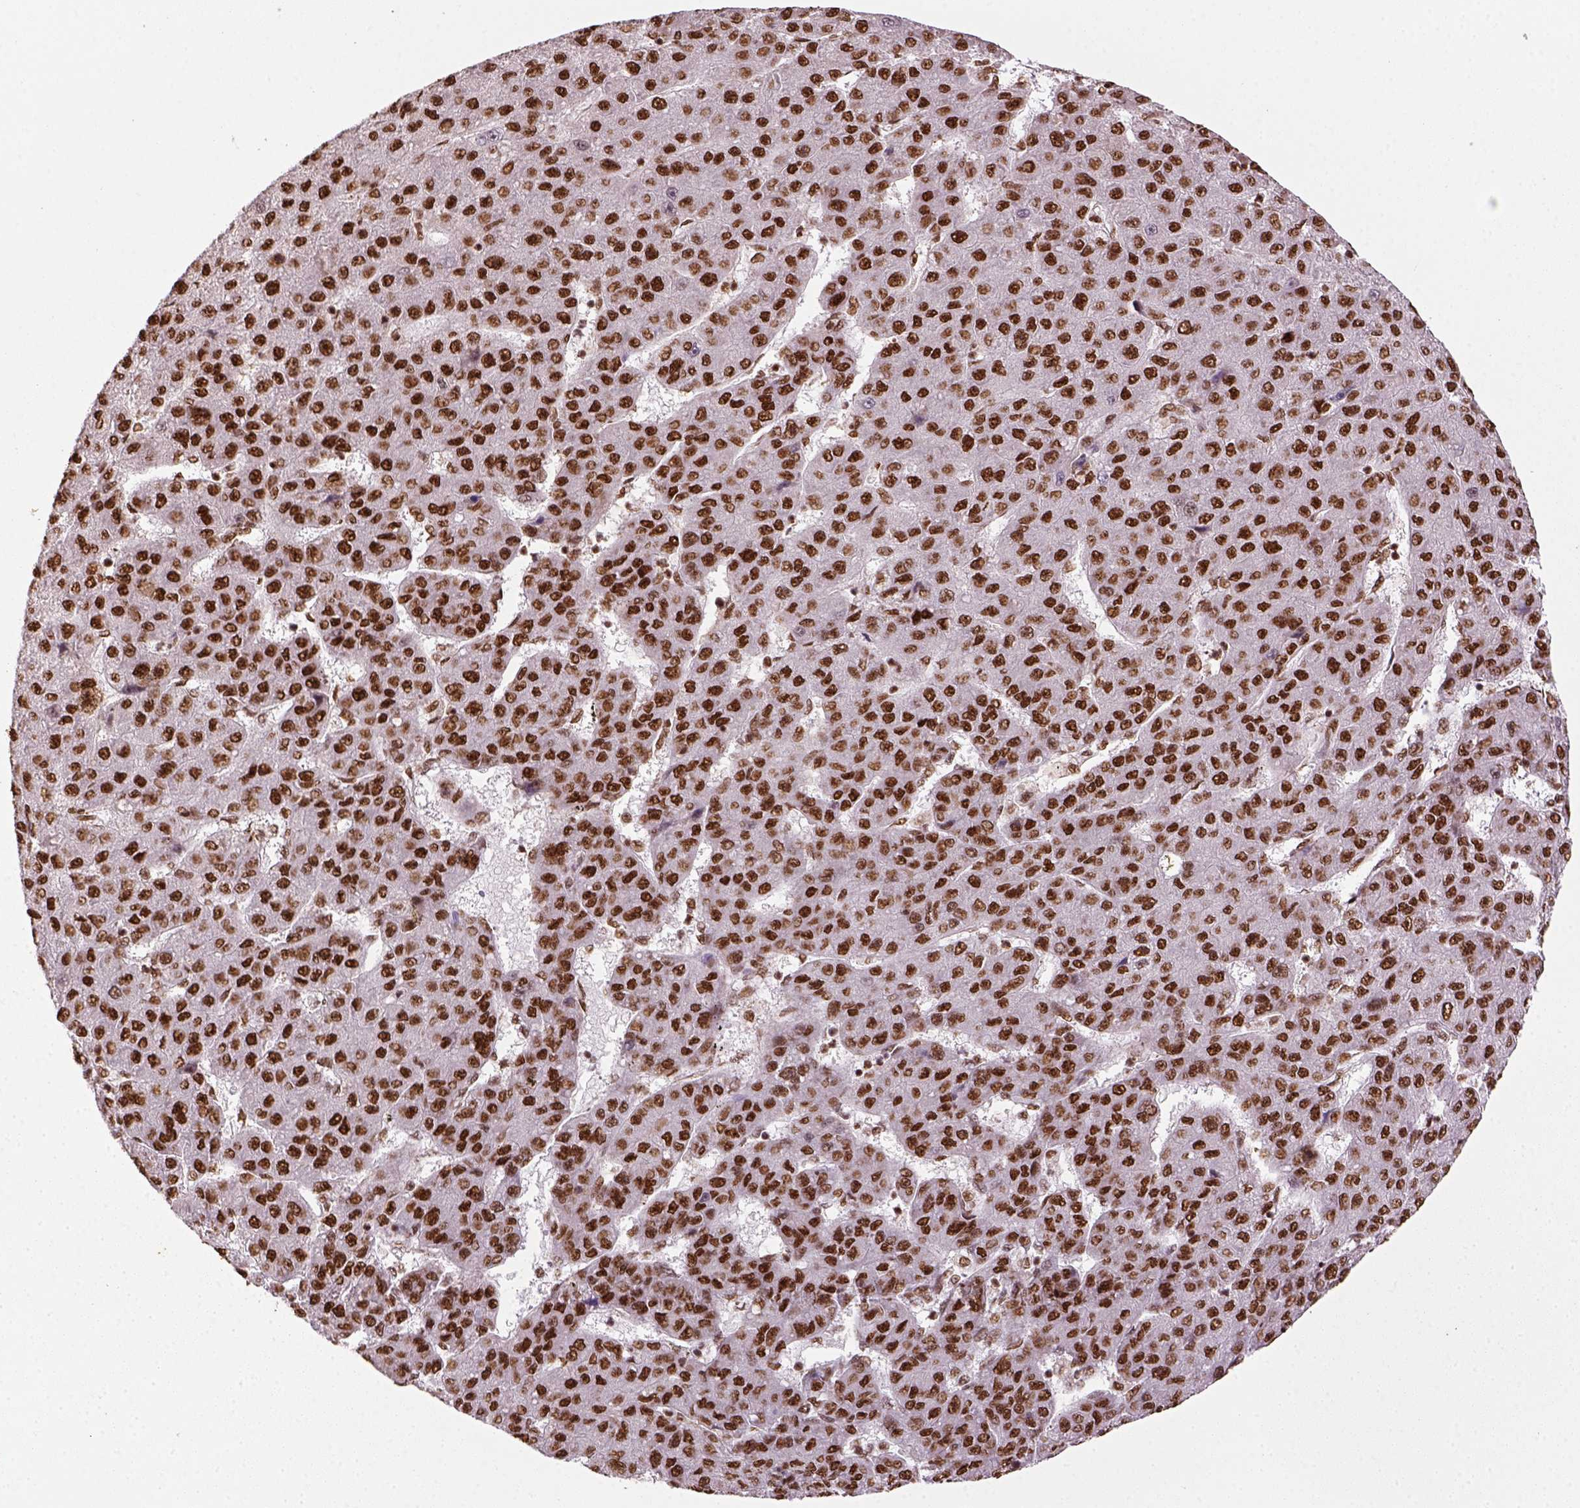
{"staining": {"intensity": "strong", "quantity": ">75%", "location": "nuclear"}, "tissue": "liver cancer", "cell_type": "Tumor cells", "image_type": "cancer", "snomed": [{"axis": "morphology", "description": "Carcinoma, Hepatocellular, NOS"}, {"axis": "topography", "description": "Liver"}], "caption": "IHC micrograph of human liver cancer stained for a protein (brown), which displays high levels of strong nuclear staining in about >75% of tumor cells.", "gene": "CCAR1", "patient": {"sex": "male", "age": 67}}